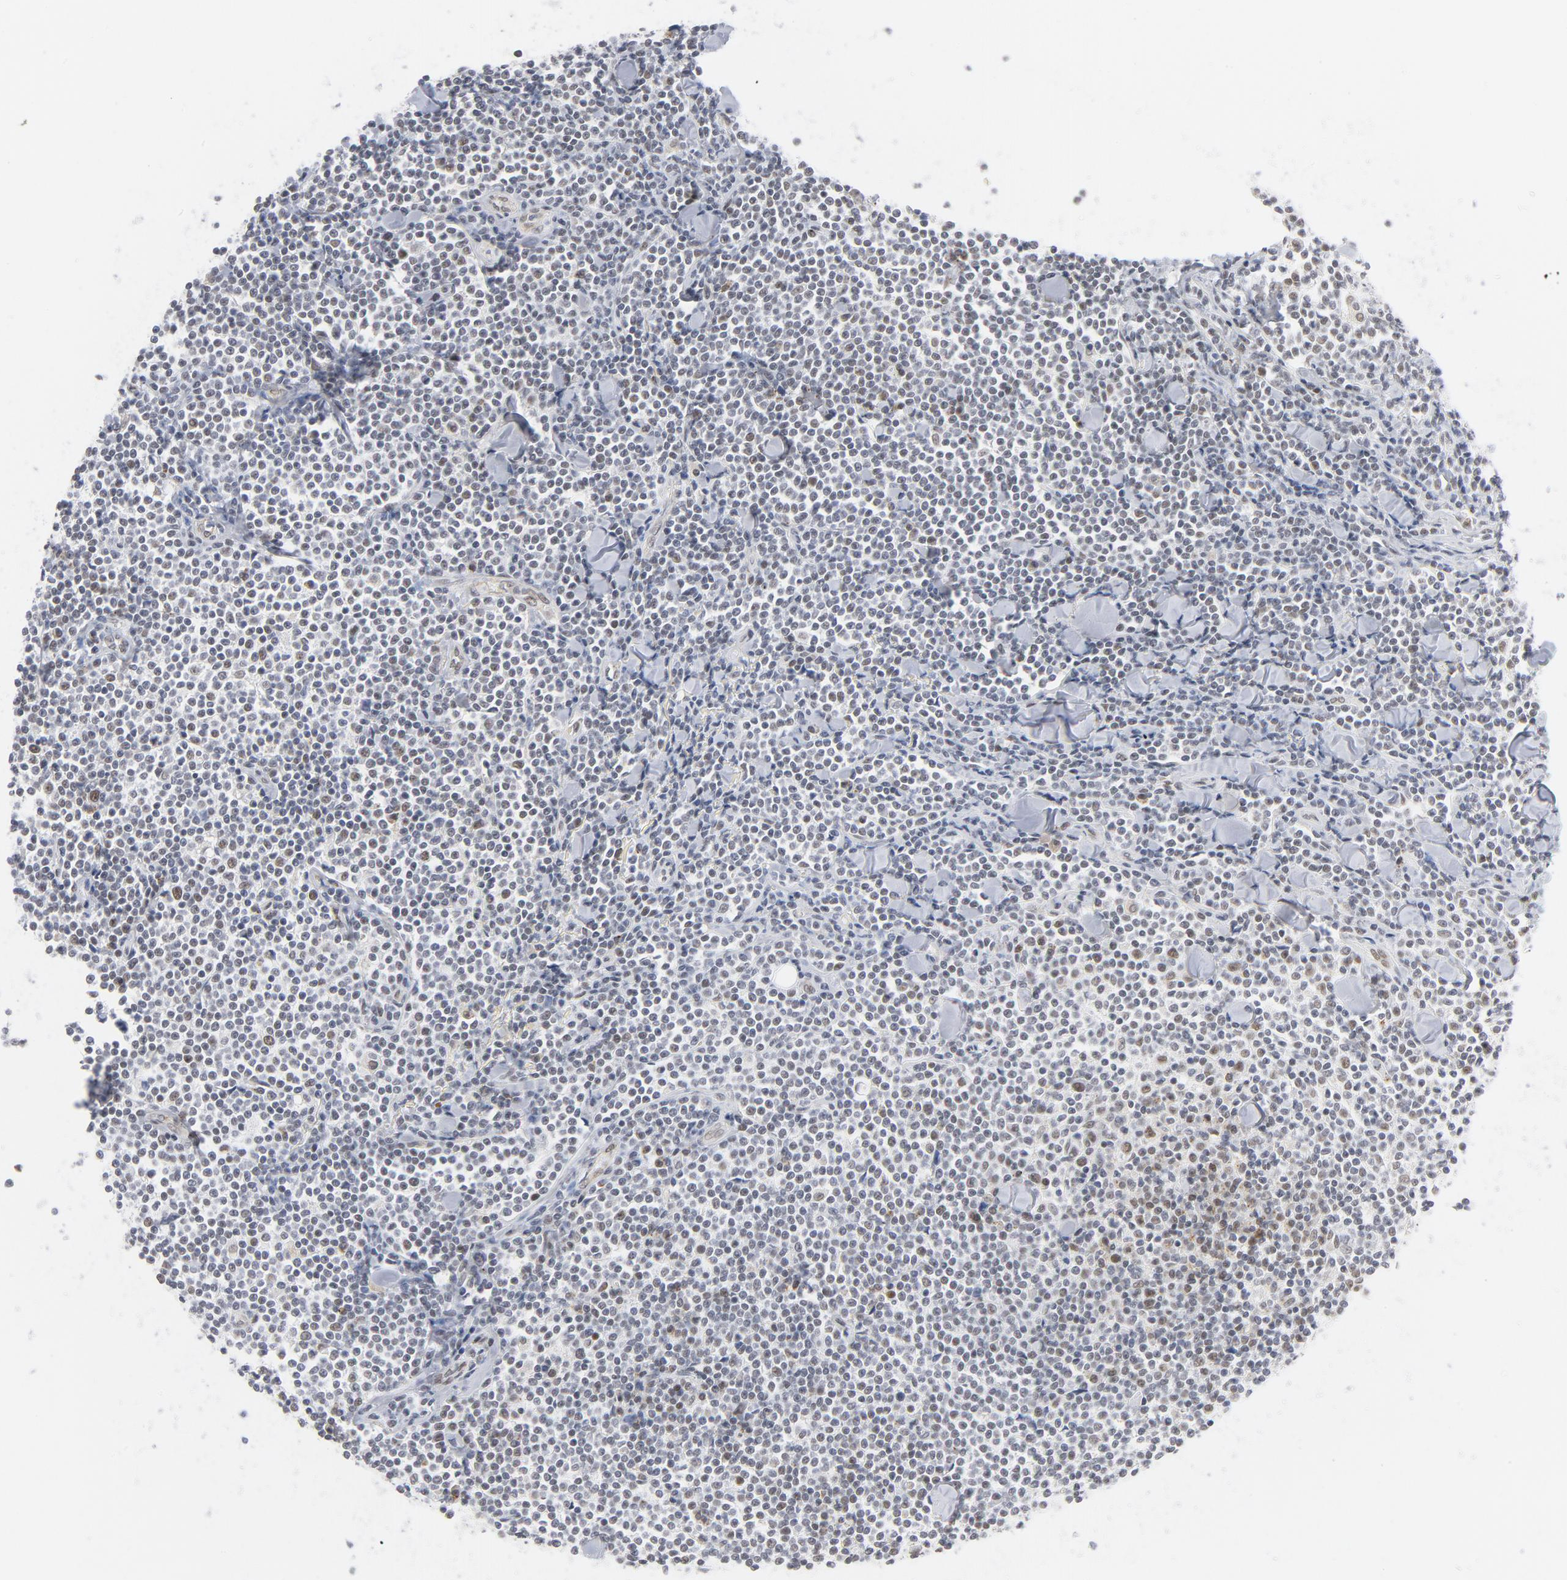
{"staining": {"intensity": "weak", "quantity": "25%-75%", "location": "nuclear"}, "tissue": "lymphoma", "cell_type": "Tumor cells", "image_type": "cancer", "snomed": [{"axis": "morphology", "description": "Malignant lymphoma, non-Hodgkin's type, Low grade"}, {"axis": "topography", "description": "Soft tissue"}], "caption": "Lymphoma was stained to show a protein in brown. There is low levels of weak nuclear positivity in about 25%-75% of tumor cells.", "gene": "BAP1", "patient": {"sex": "male", "age": 92}}